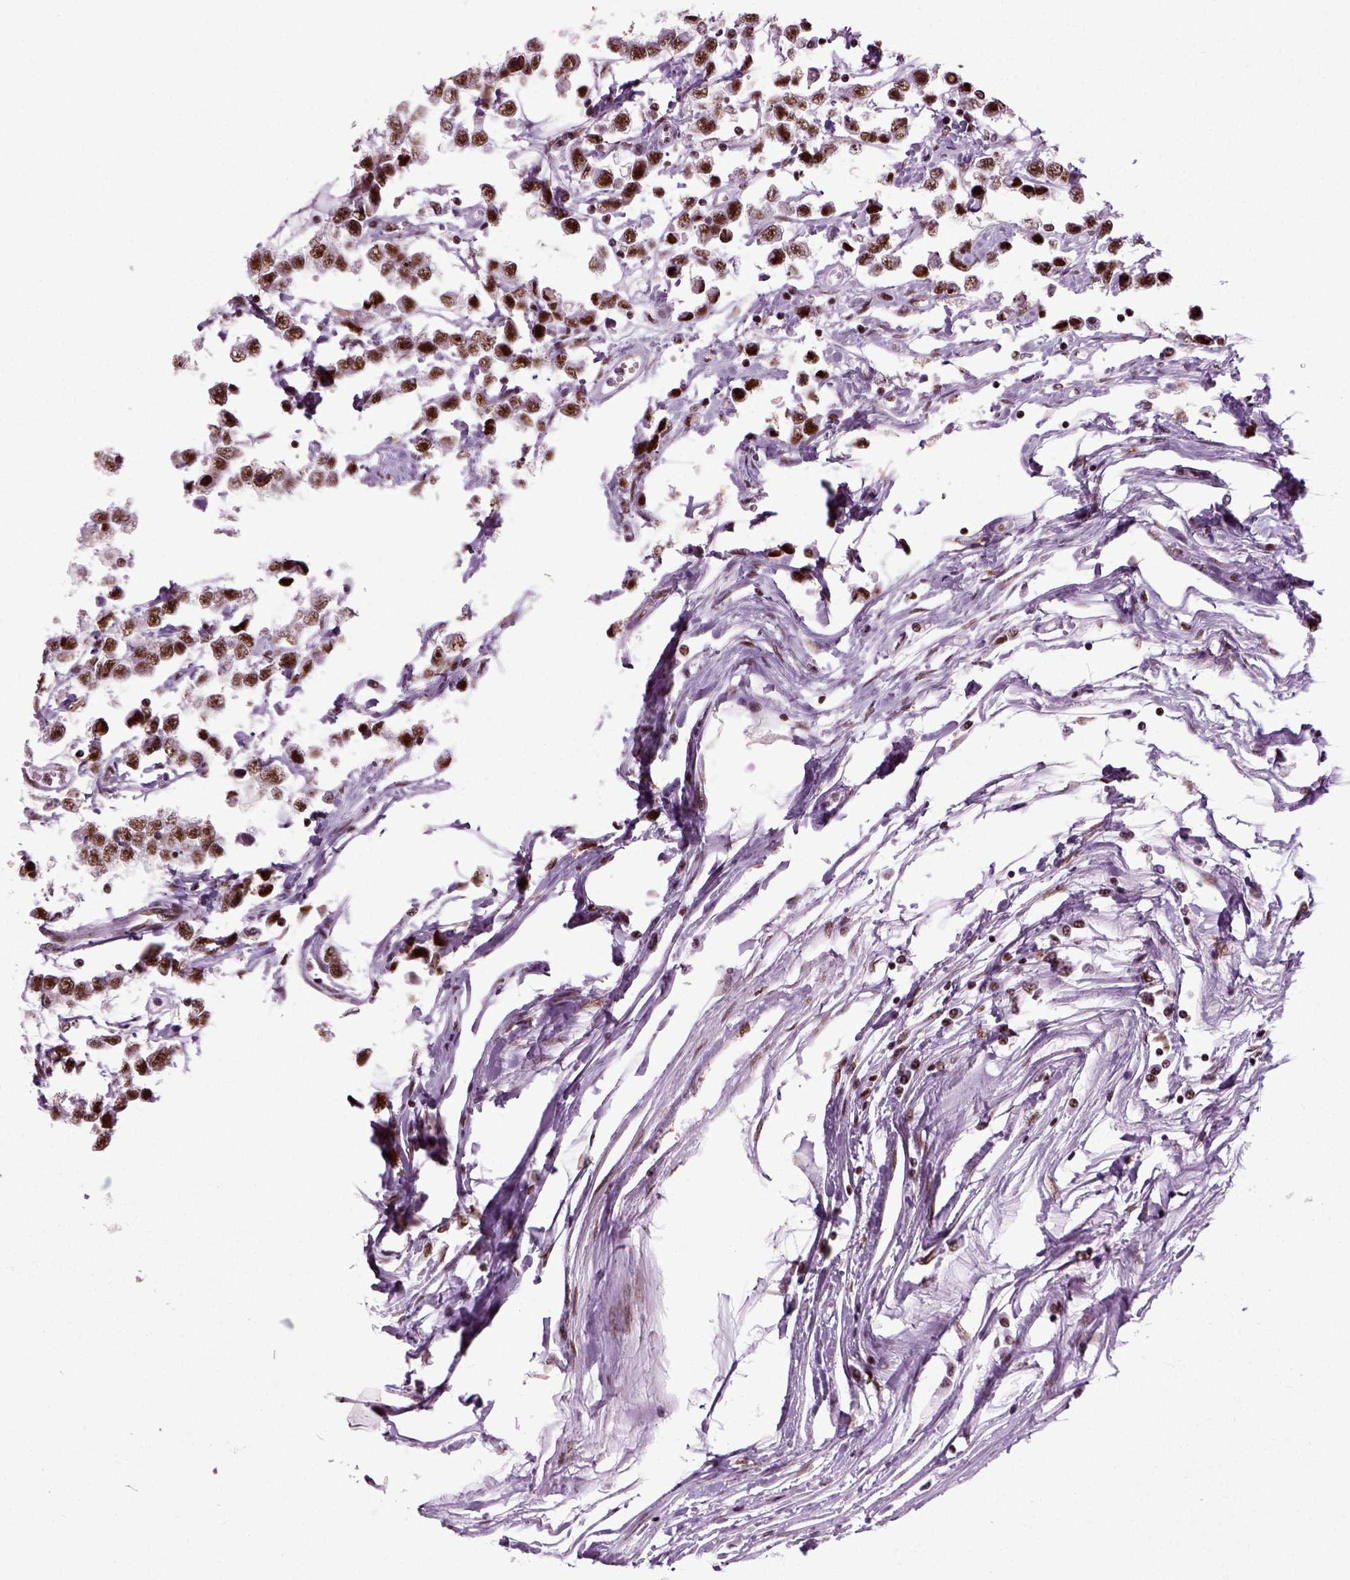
{"staining": {"intensity": "strong", "quantity": ">75%", "location": "nuclear"}, "tissue": "testis cancer", "cell_type": "Tumor cells", "image_type": "cancer", "snomed": [{"axis": "morphology", "description": "Seminoma, NOS"}, {"axis": "topography", "description": "Testis"}], "caption": "Protein analysis of seminoma (testis) tissue displays strong nuclear expression in about >75% of tumor cells. Immunohistochemistry stains the protein in brown and the nuclei are stained blue.", "gene": "RCOR3", "patient": {"sex": "male", "age": 34}}